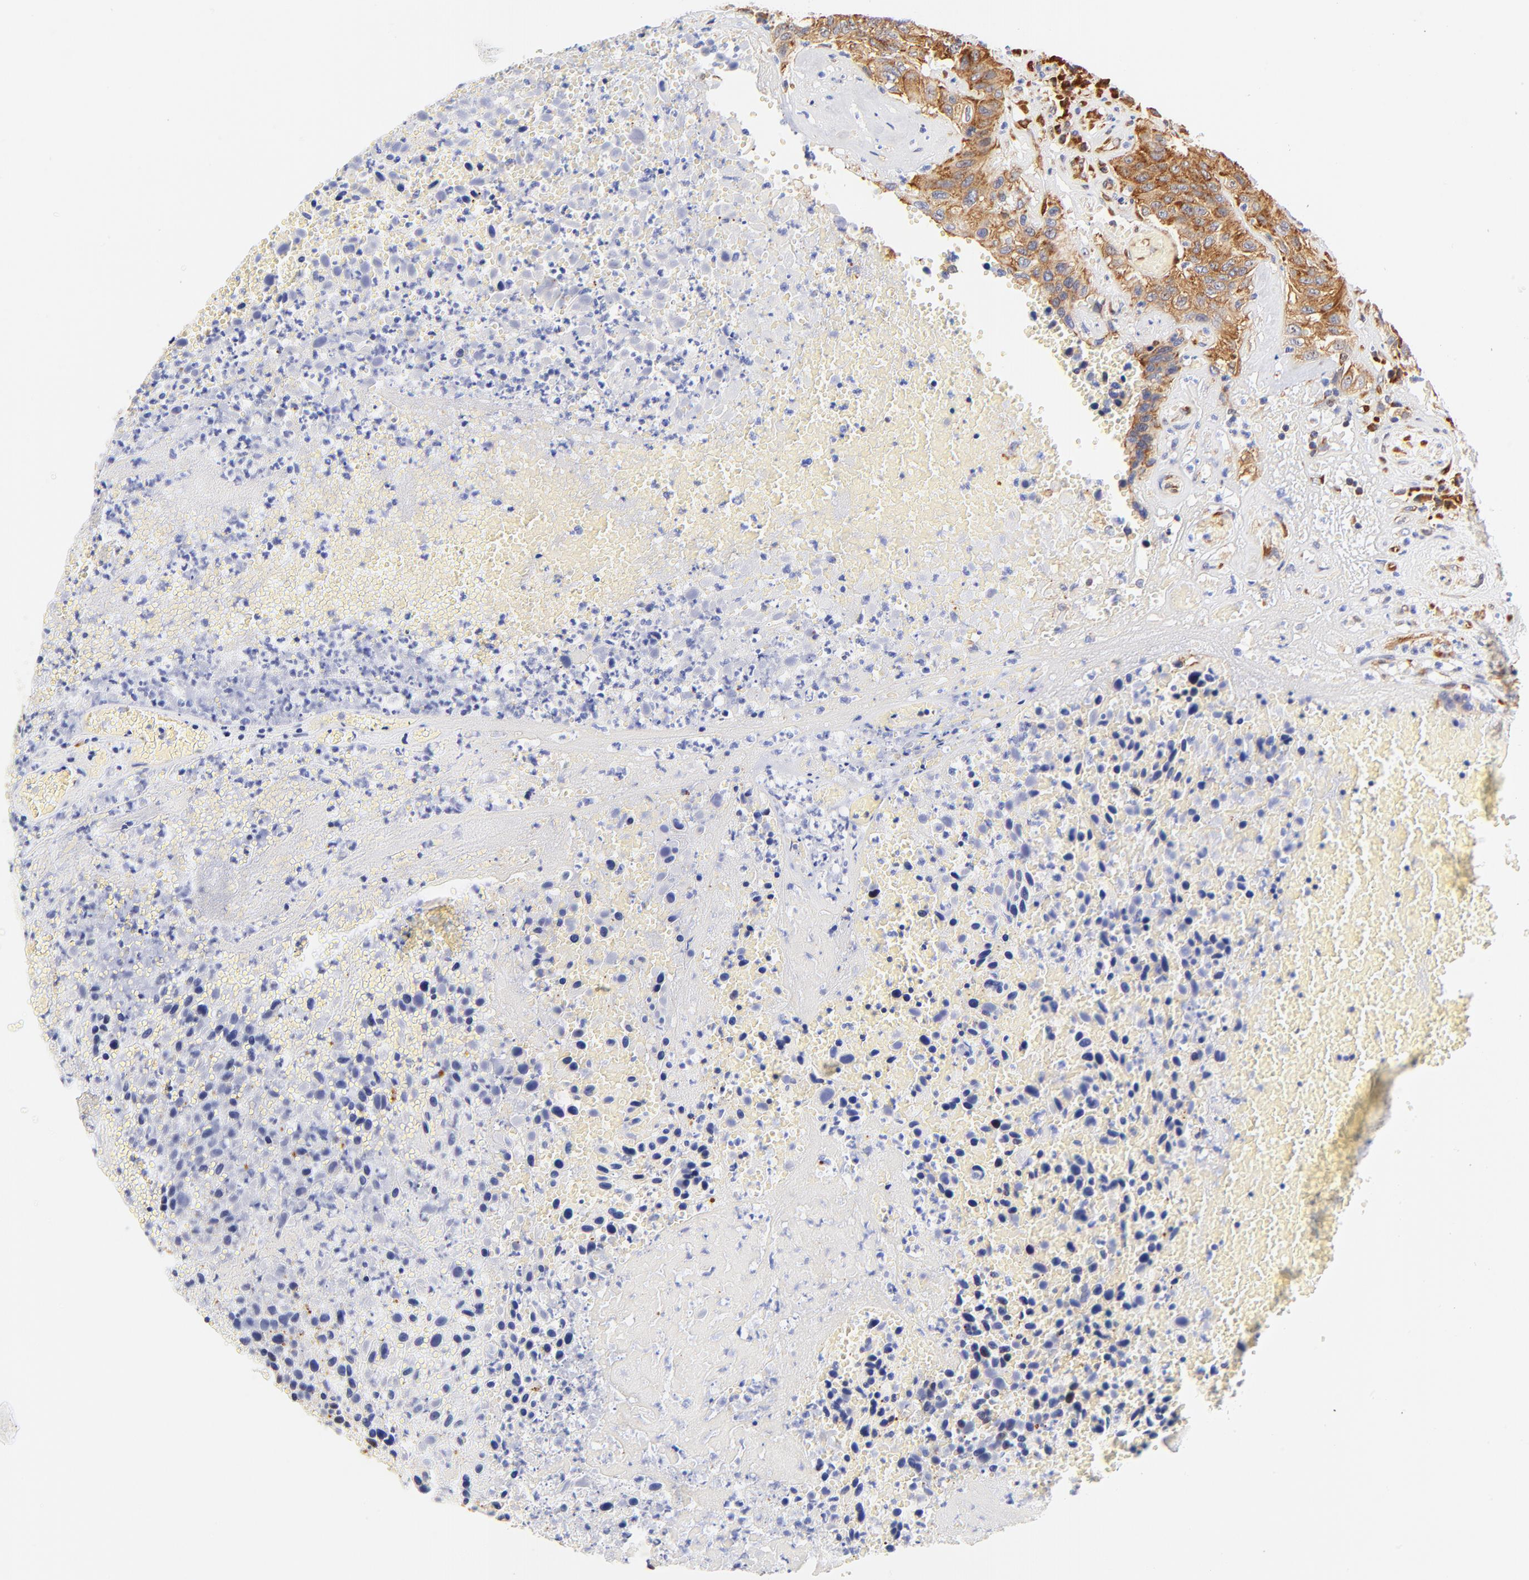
{"staining": {"intensity": "strong", "quantity": ">75%", "location": "cytoplasmic/membranous"}, "tissue": "urothelial cancer", "cell_type": "Tumor cells", "image_type": "cancer", "snomed": [{"axis": "morphology", "description": "Urothelial carcinoma, High grade"}, {"axis": "topography", "description": "Urinary bladder"}], "caption": "Urothelial cancer stained with a protein marker displays strong staining in tumor cells.", "gene": "RPL27", "patient": {"sex": "male", "age": 66}}